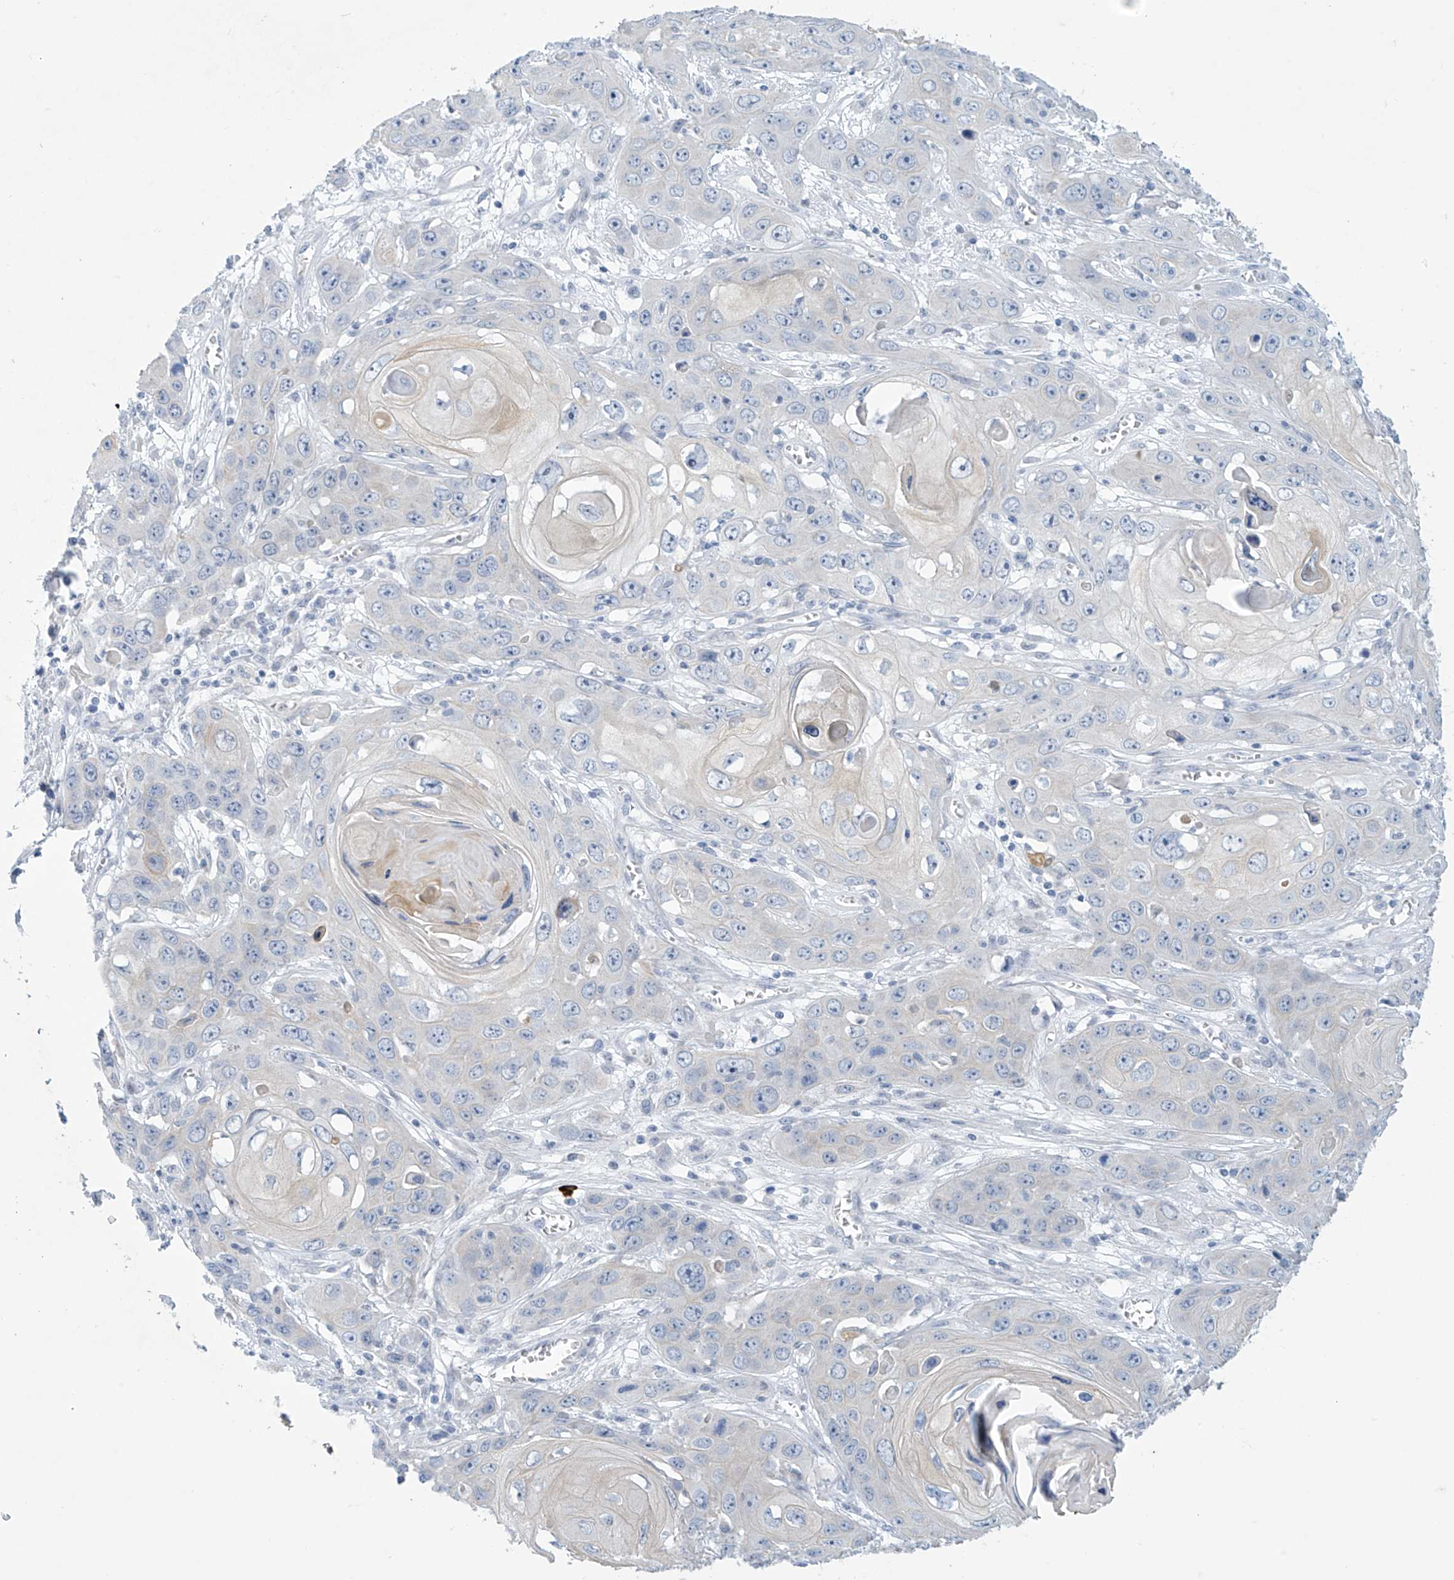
{"staining": {"intensity": "negative", "quantity": "none", "location": "none"}, "tissue": "skin cancer", "cell_type": "Tumor cells", "image_type": "cancer", "snomed": [{"axis": "morphology", "description": "Squamous cell carcinoma, NOS"}, {"axis": "topography", "description": "Skin"}], "caption": "Image shows no significant protein positivity in tumor cells of squamous cell carcinoma (skin). (DAB (3,3'-diaminobenzidine) immunohistochemistry visualized using brightfield microscopy, high magnification).", "gene": "SLC35A5", "patient": {"sex": "male", "age": 55}}